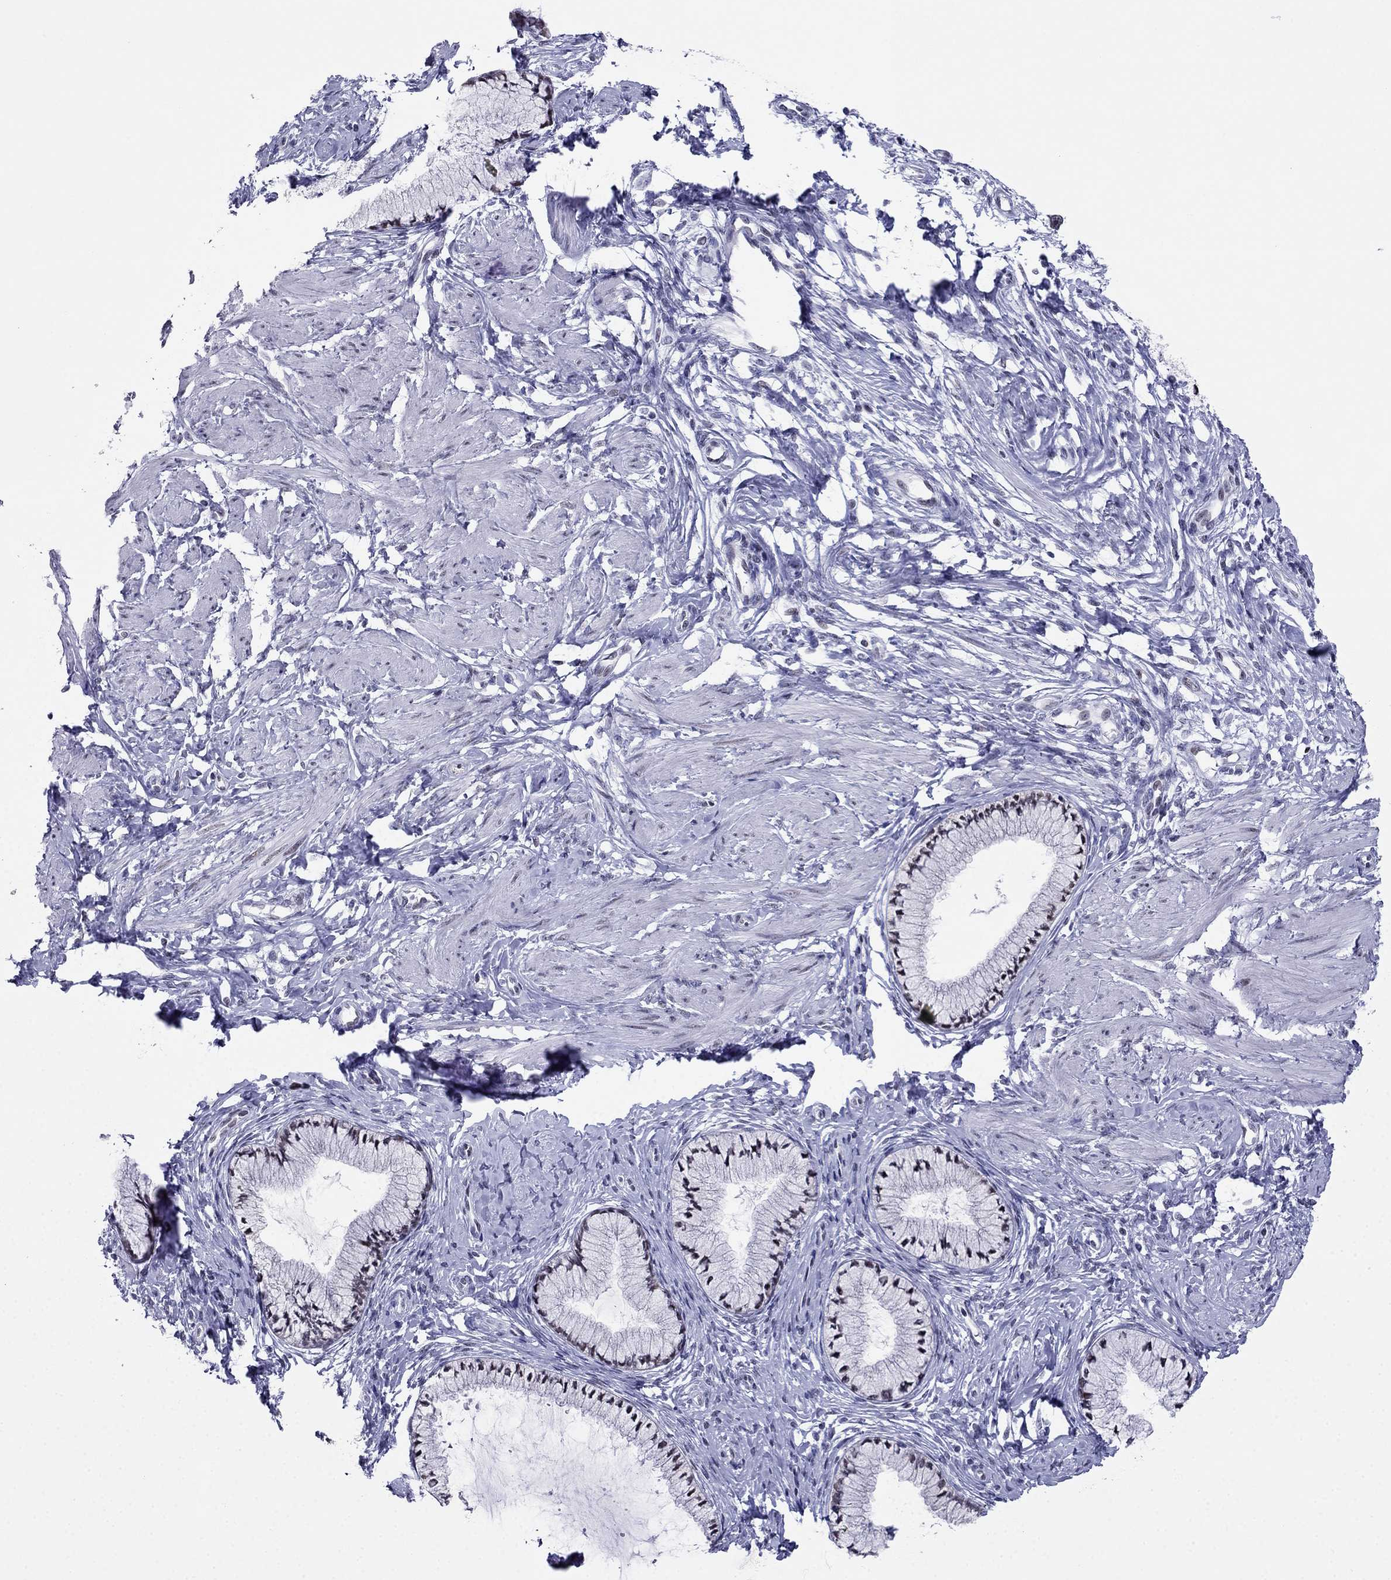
{"staining": {"intensity": "weak", "quantity": ">75%", "location": "nuclear"}, "tissue": "cervix", "cell_type": "Glandular cells", "image_type": "normal", "snomed": [{"axis": "morphology", "description": "Normal tissue, NOS"}, {"axis": "topography", "description": "Cervix"}], "caption": "Protein staining shows weak nuclear staining in approximately >75% of glandular cells in unremarkable cervix.", "gene": "PPM1G", "patient": {"sex": "female", "age": 37}}